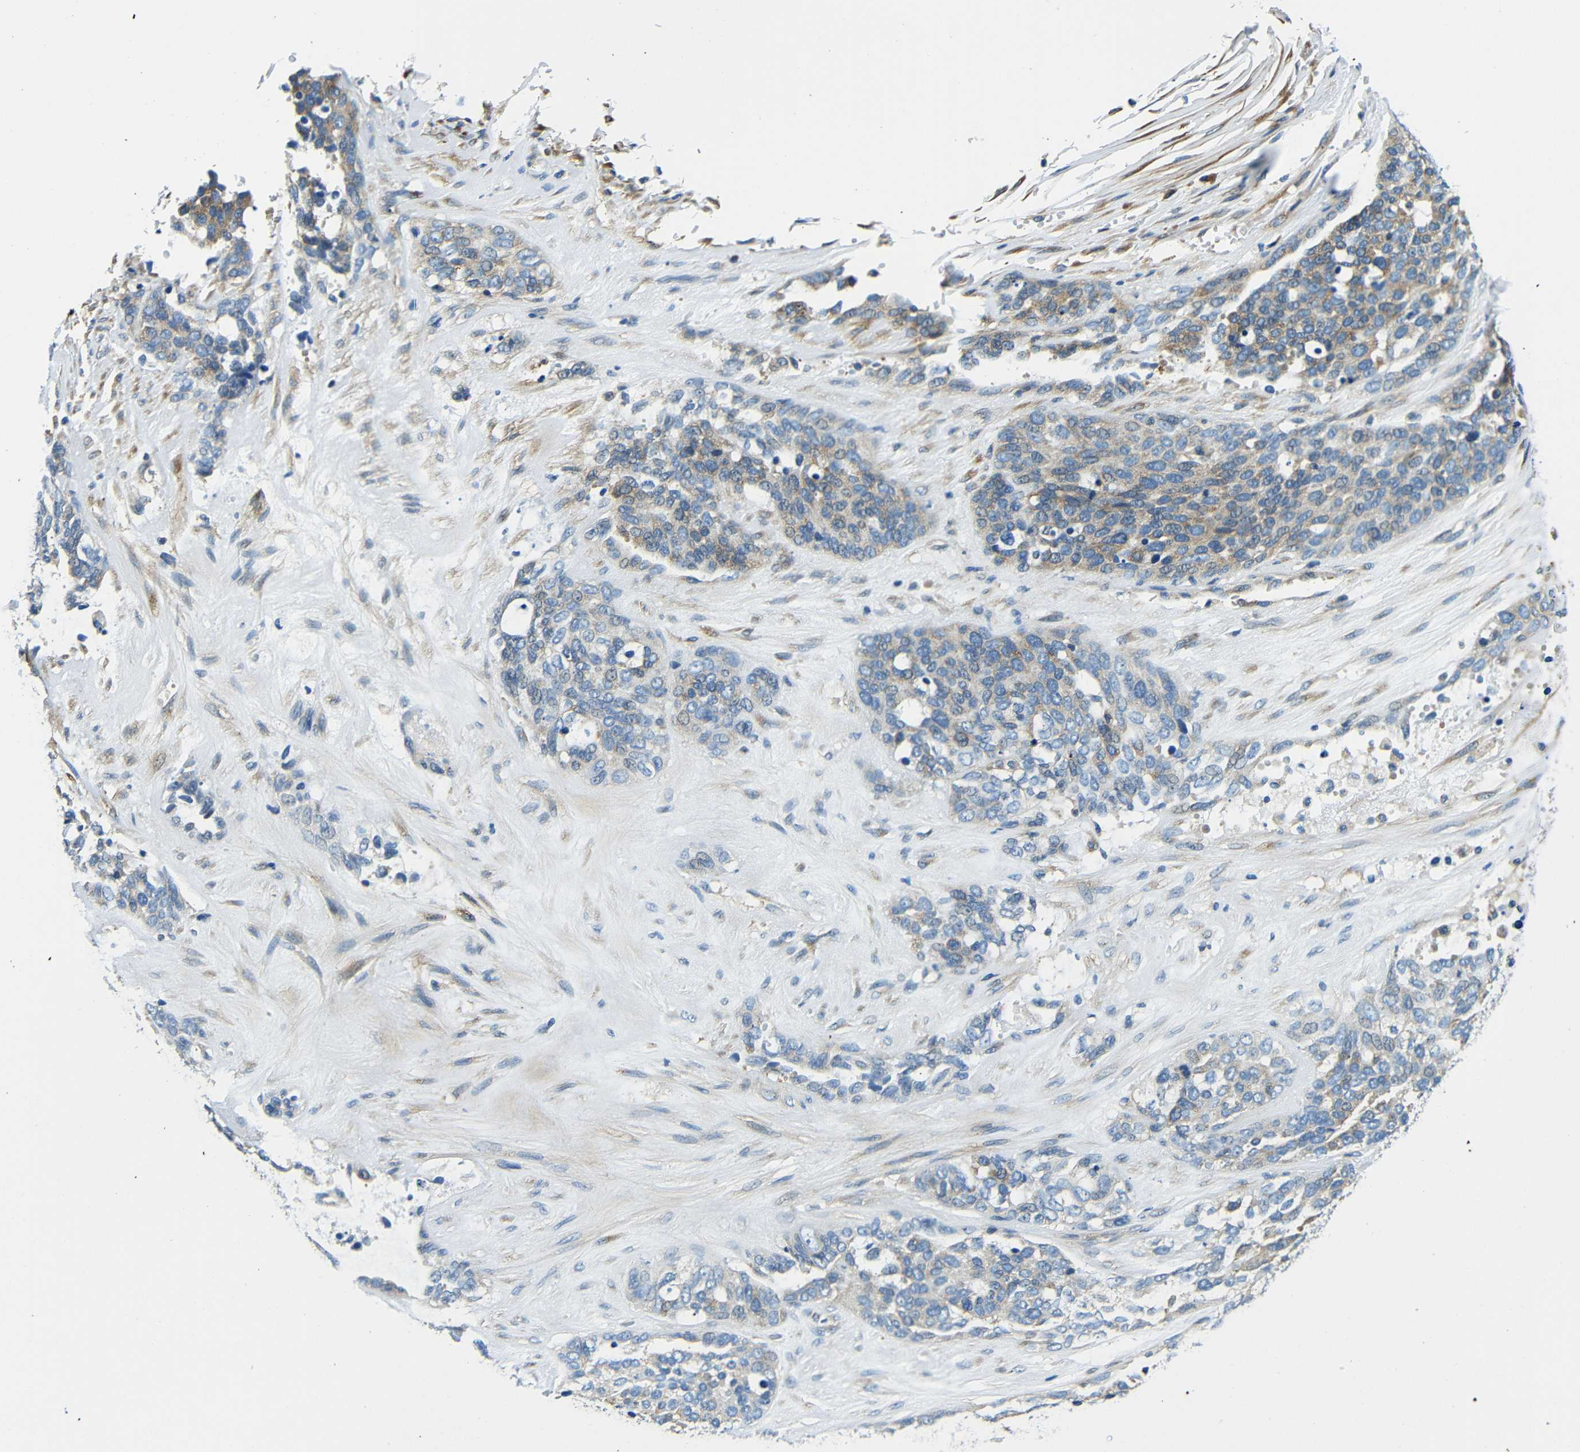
{"staining": {"intensity": "weak", "quantity": ">75%", "location": "cytoplasmic/membranous"}, "tissue": "ovarian cancer", "cell_type": "Tumor cells", "image_type": "cancer", "snomed": [{"axis": "morphology", "description": "Cystadenocarcinoma, serous, NOS"}, {"axis": "topography", "description": "Ovary"}], "caption": "Protein expression analysis of human ovarian serous cystadenocarcinoma reveals weak cytoplasmic/membranous positivity in approximately >75% of tumor cells.", "gene": "USO1", "patient": {"sex": "female", "age": 44}}